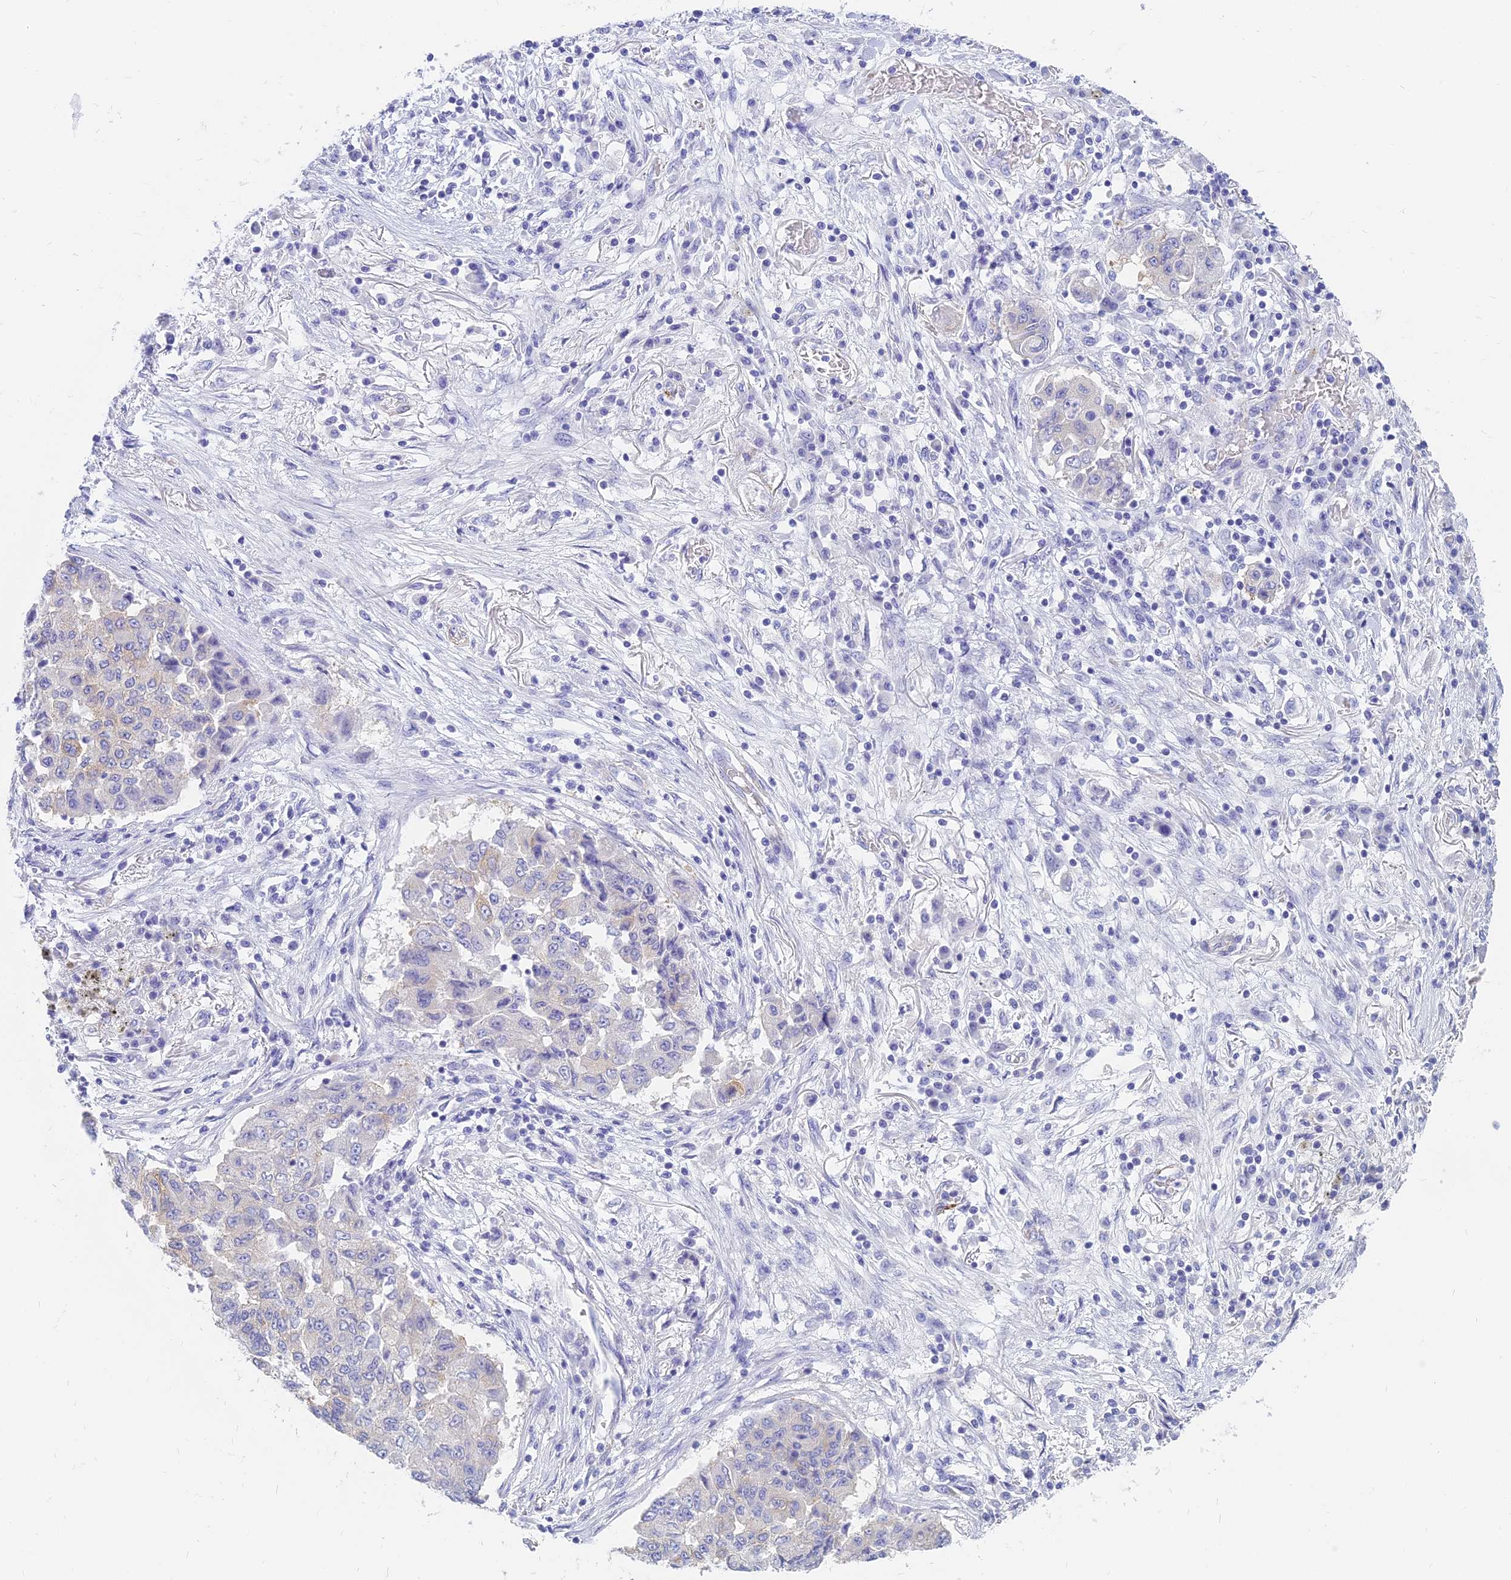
{"staining": {"intensity": "weak", "quantity": "<25%", "location": "cytoplasmic/membranous"}, "tissue": "lung cancer", "cell_type": "Tumor cells", "image_type": "cancer", "snomed": [{"axis": "morphology", "description": "Squamous cell carcinoma, NOS"}, {"axis": "topography", "description": "Lung"}], "caption": "Immunohistochemical staining of lung cancer (squamous cell carcinoma) exhibits no significant expression in tumor cells.", "gene": "SLC36A2", "patient": {"sex": "male", "age": 74}}